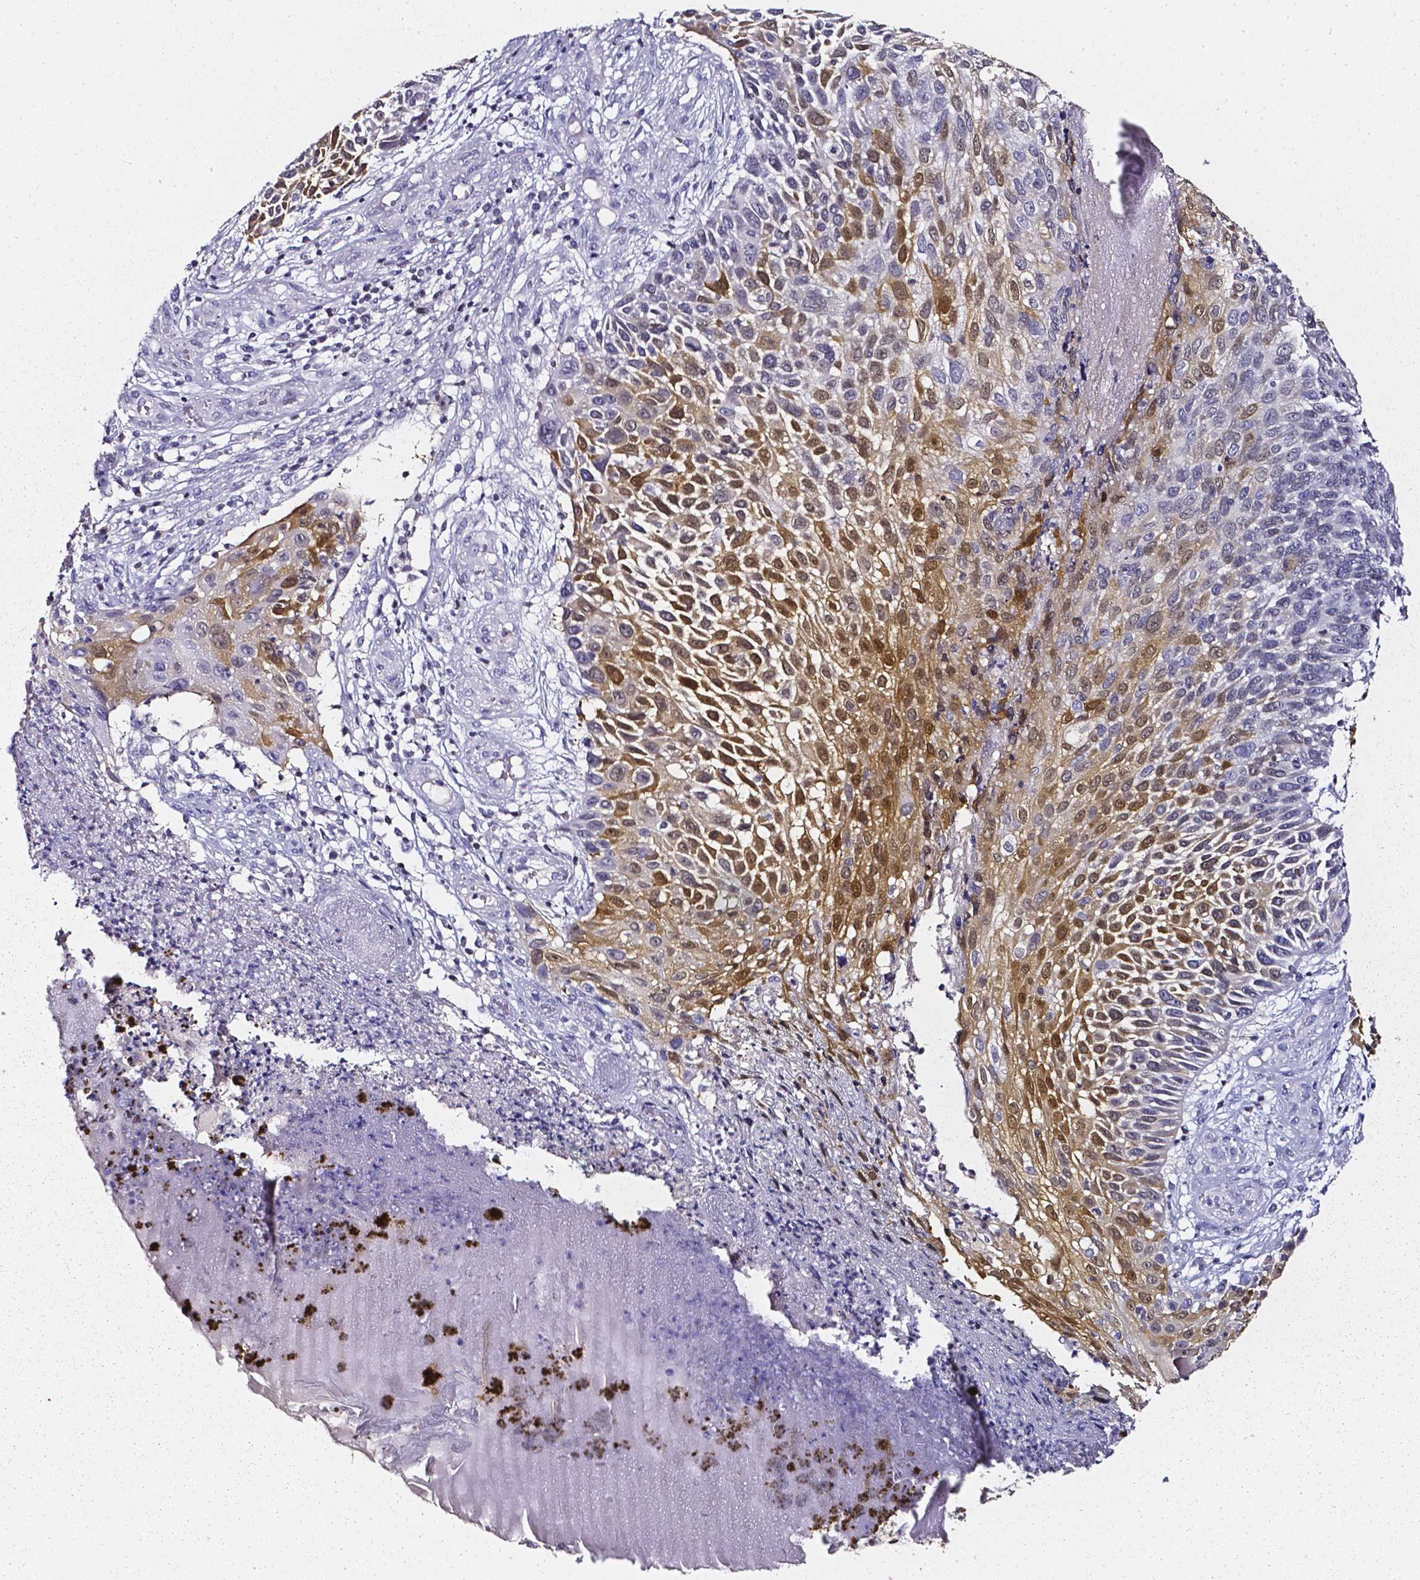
{"staining": {"intensity": "moderate", "quantity": "25%-75%", "location": "cytoplasmic/membranous,nuclear"}, "tissue": "skin cancer", "cell_type": "Tumor cells", "image_type": "cancer", "snomed": [{"axis": "morphology", "description": "Squamous cell carcinoma, NOS"}, {"axis": "topography", "description": "Skin"}], "caption": "Squamous cell carcinoma (skin) stained with immunohistochemistry displays moderate cytoplasmic/membranous and nuclear staining in about 25%-75% of tumor cells.", "gene": "AKR1B10", "patient": {"sex": "male", "age": 92}}